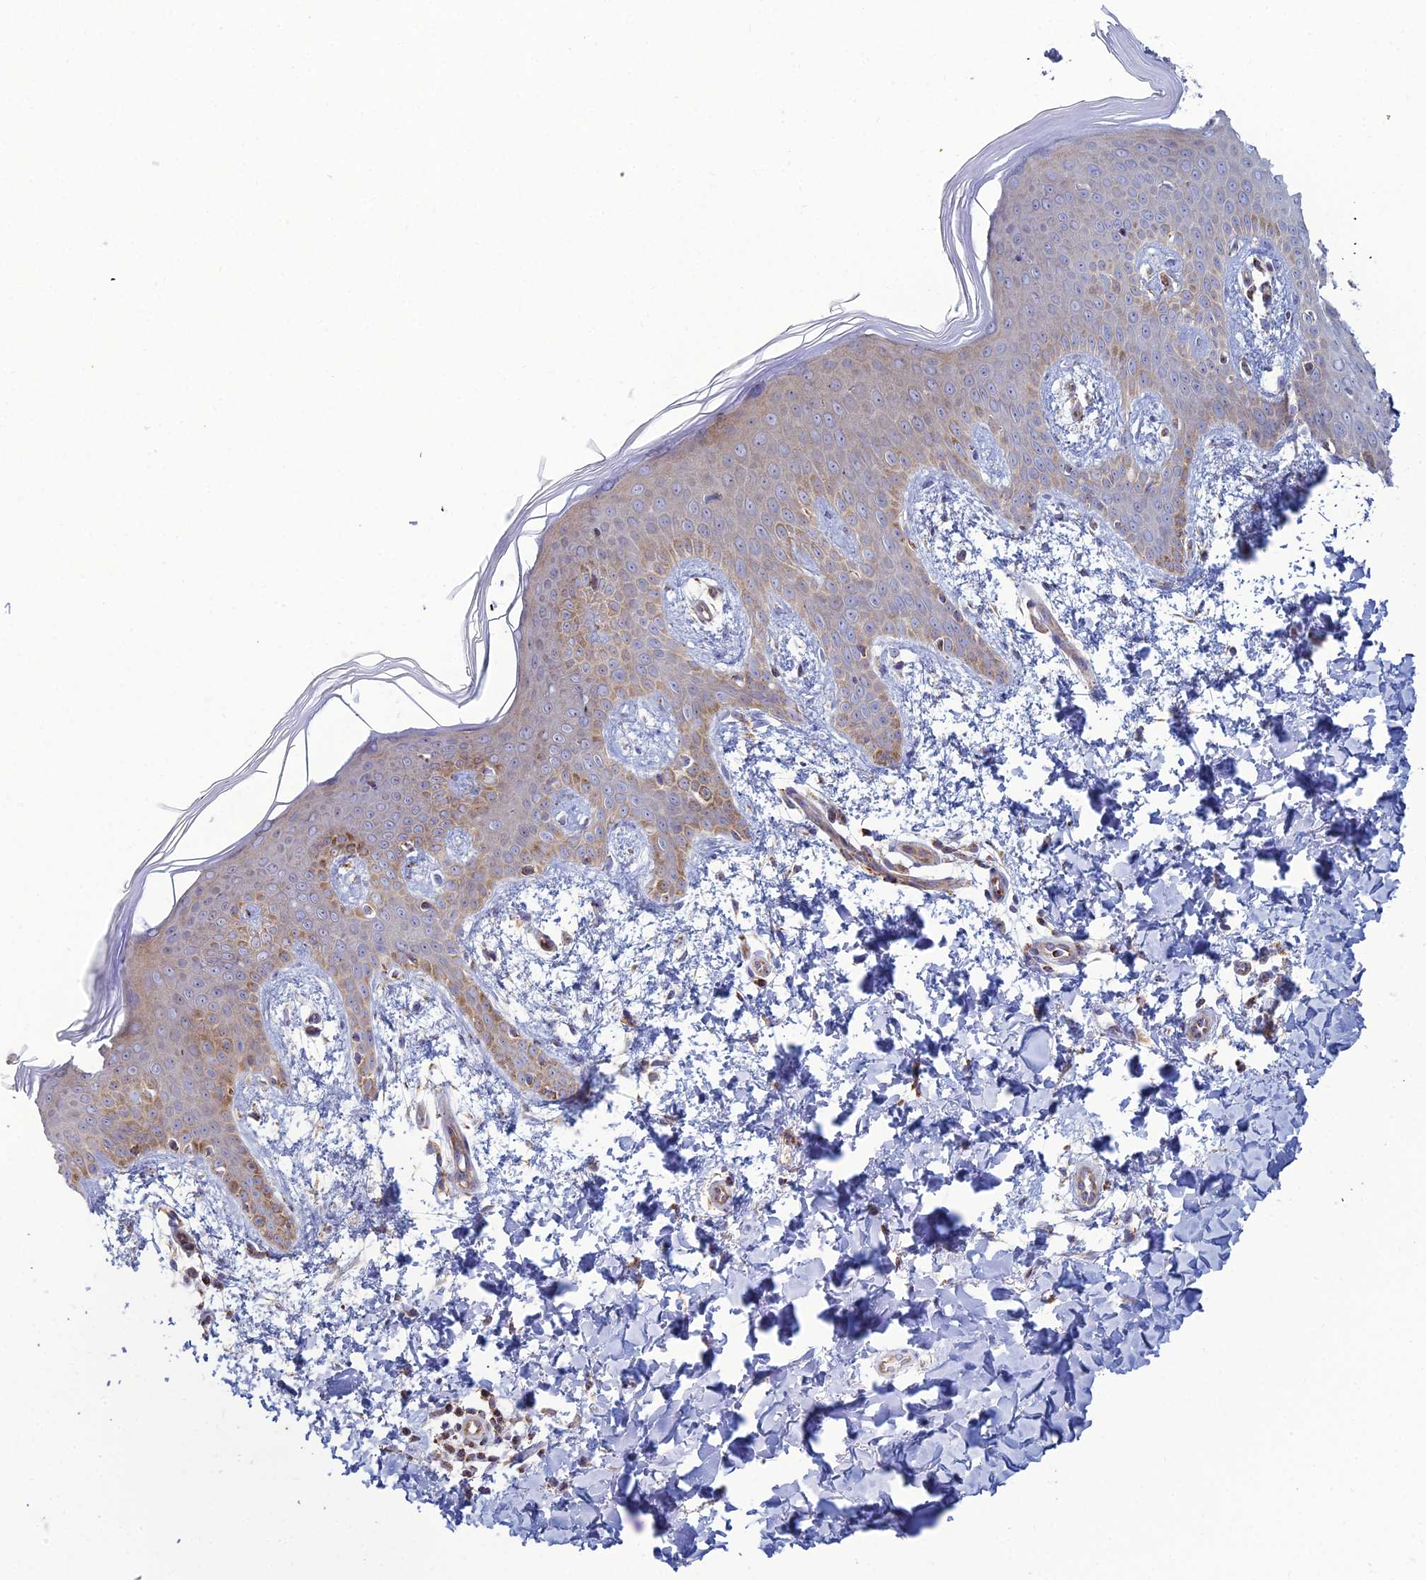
{"staining": {"intensity": "negative", "quantity": "none", "location": "none"}, "tissue": "skin", "cell_type": "Fibroblasts", "image_type": "normal", "snomed": [{"axis": "morphology", "description": "Normal tissue, NOS"}, {"axis": "topography", "description": "Skin"}], "caption": "This image is of unremarkable skin stained with IHC to label a protein in brown with the nuclei are counter-stained blue. There is no staining in fibroblasts.", "gene": "SLC35F4", "patient": {"sex": "male", "age": 36}}